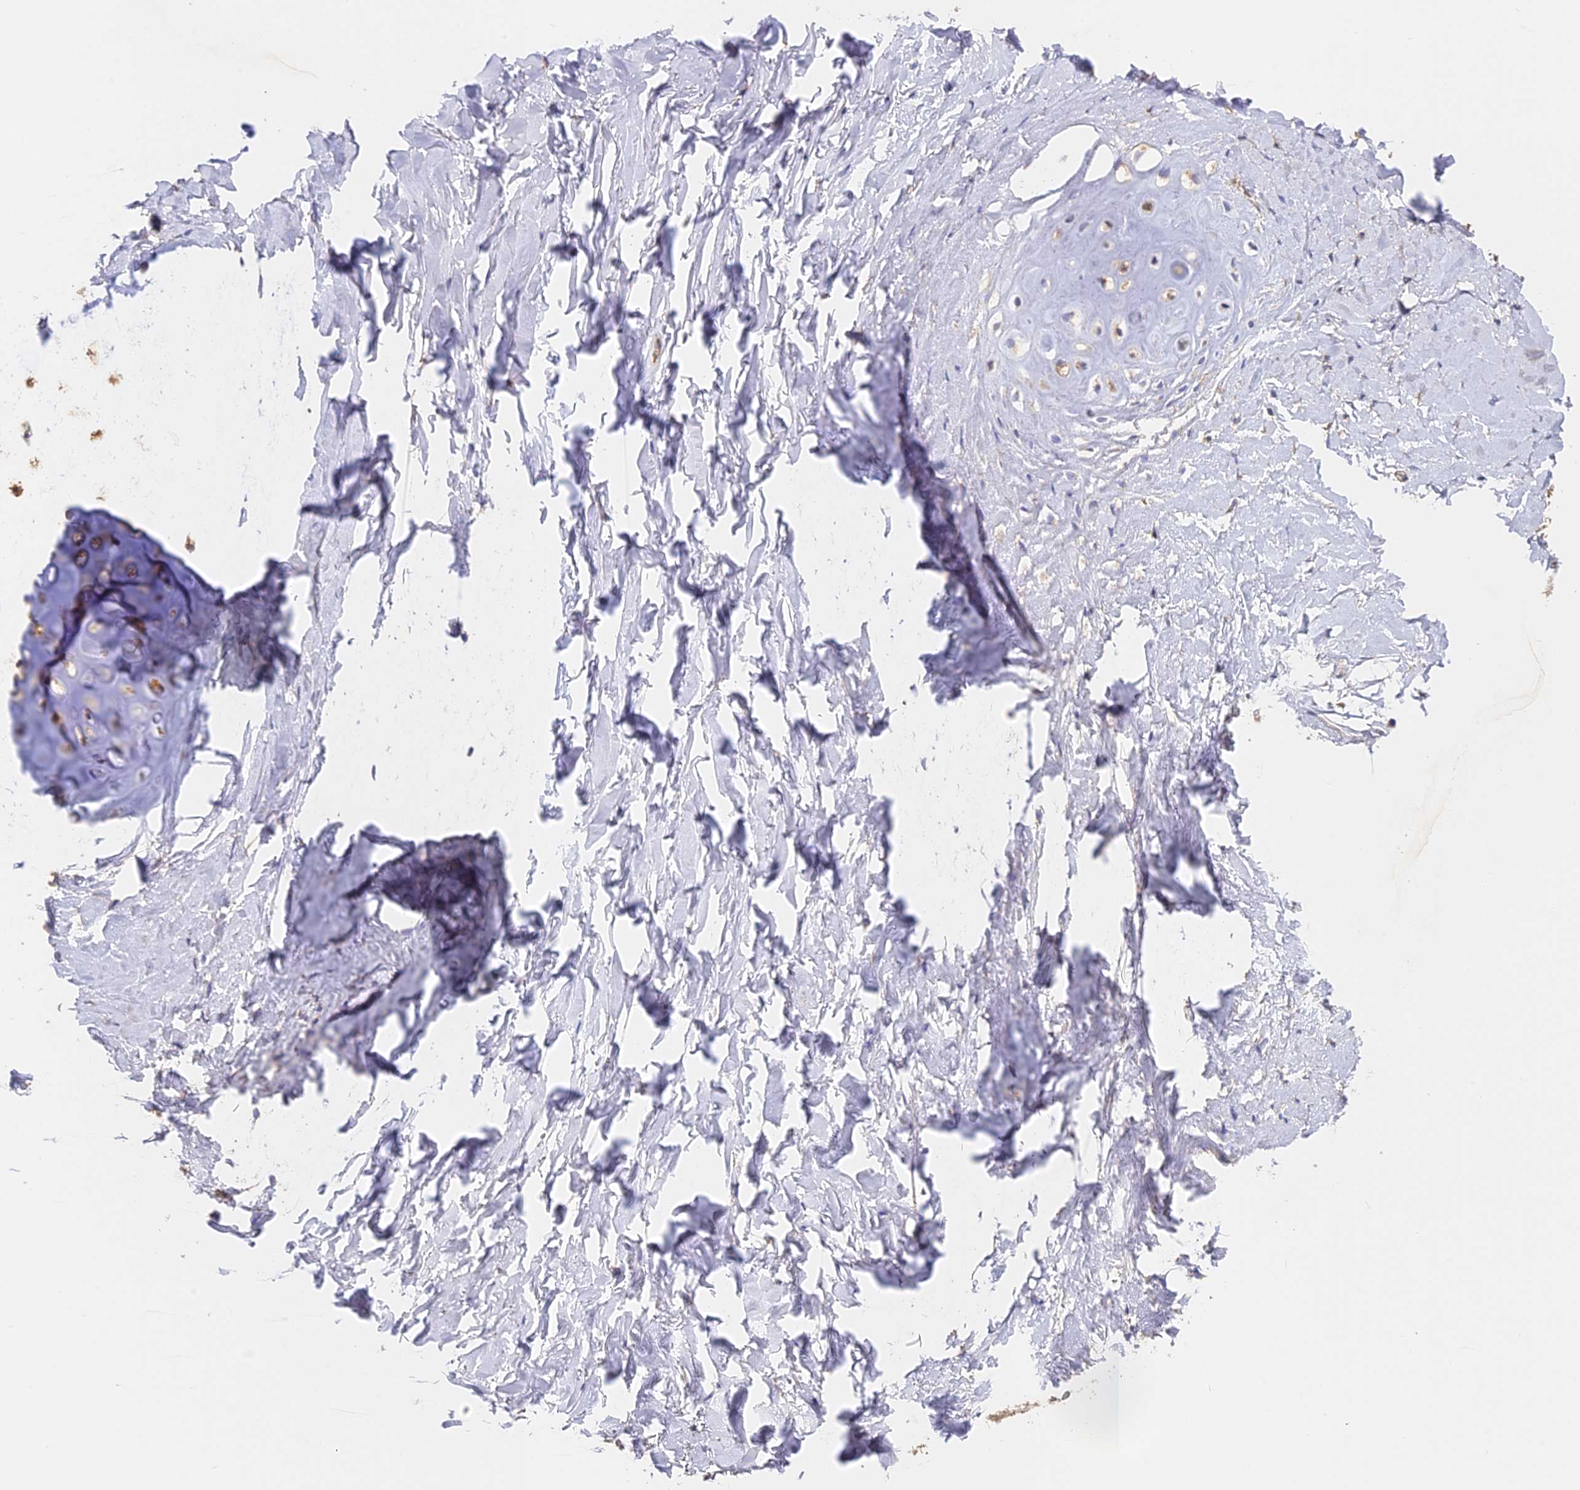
{"staining": {"intensity": "negative", "quantity": "none", "location": "none"}, "tissue": "adipose tissue", "cell_type": "Adipocytes", "image_type": "normal", "snomed": [{"axis": "morphology", "description": "Normal tissue, NOS"}, {"axis": "topography", "description": "Lymph node"}, {"axis": "topography", "description": "Bronchus"}], "caption": "Adipocytes are negative for protein expression in benign human adipose tissue.", "gene": "SLC11A1", "patient": {"sex": "male", "age": 63}}